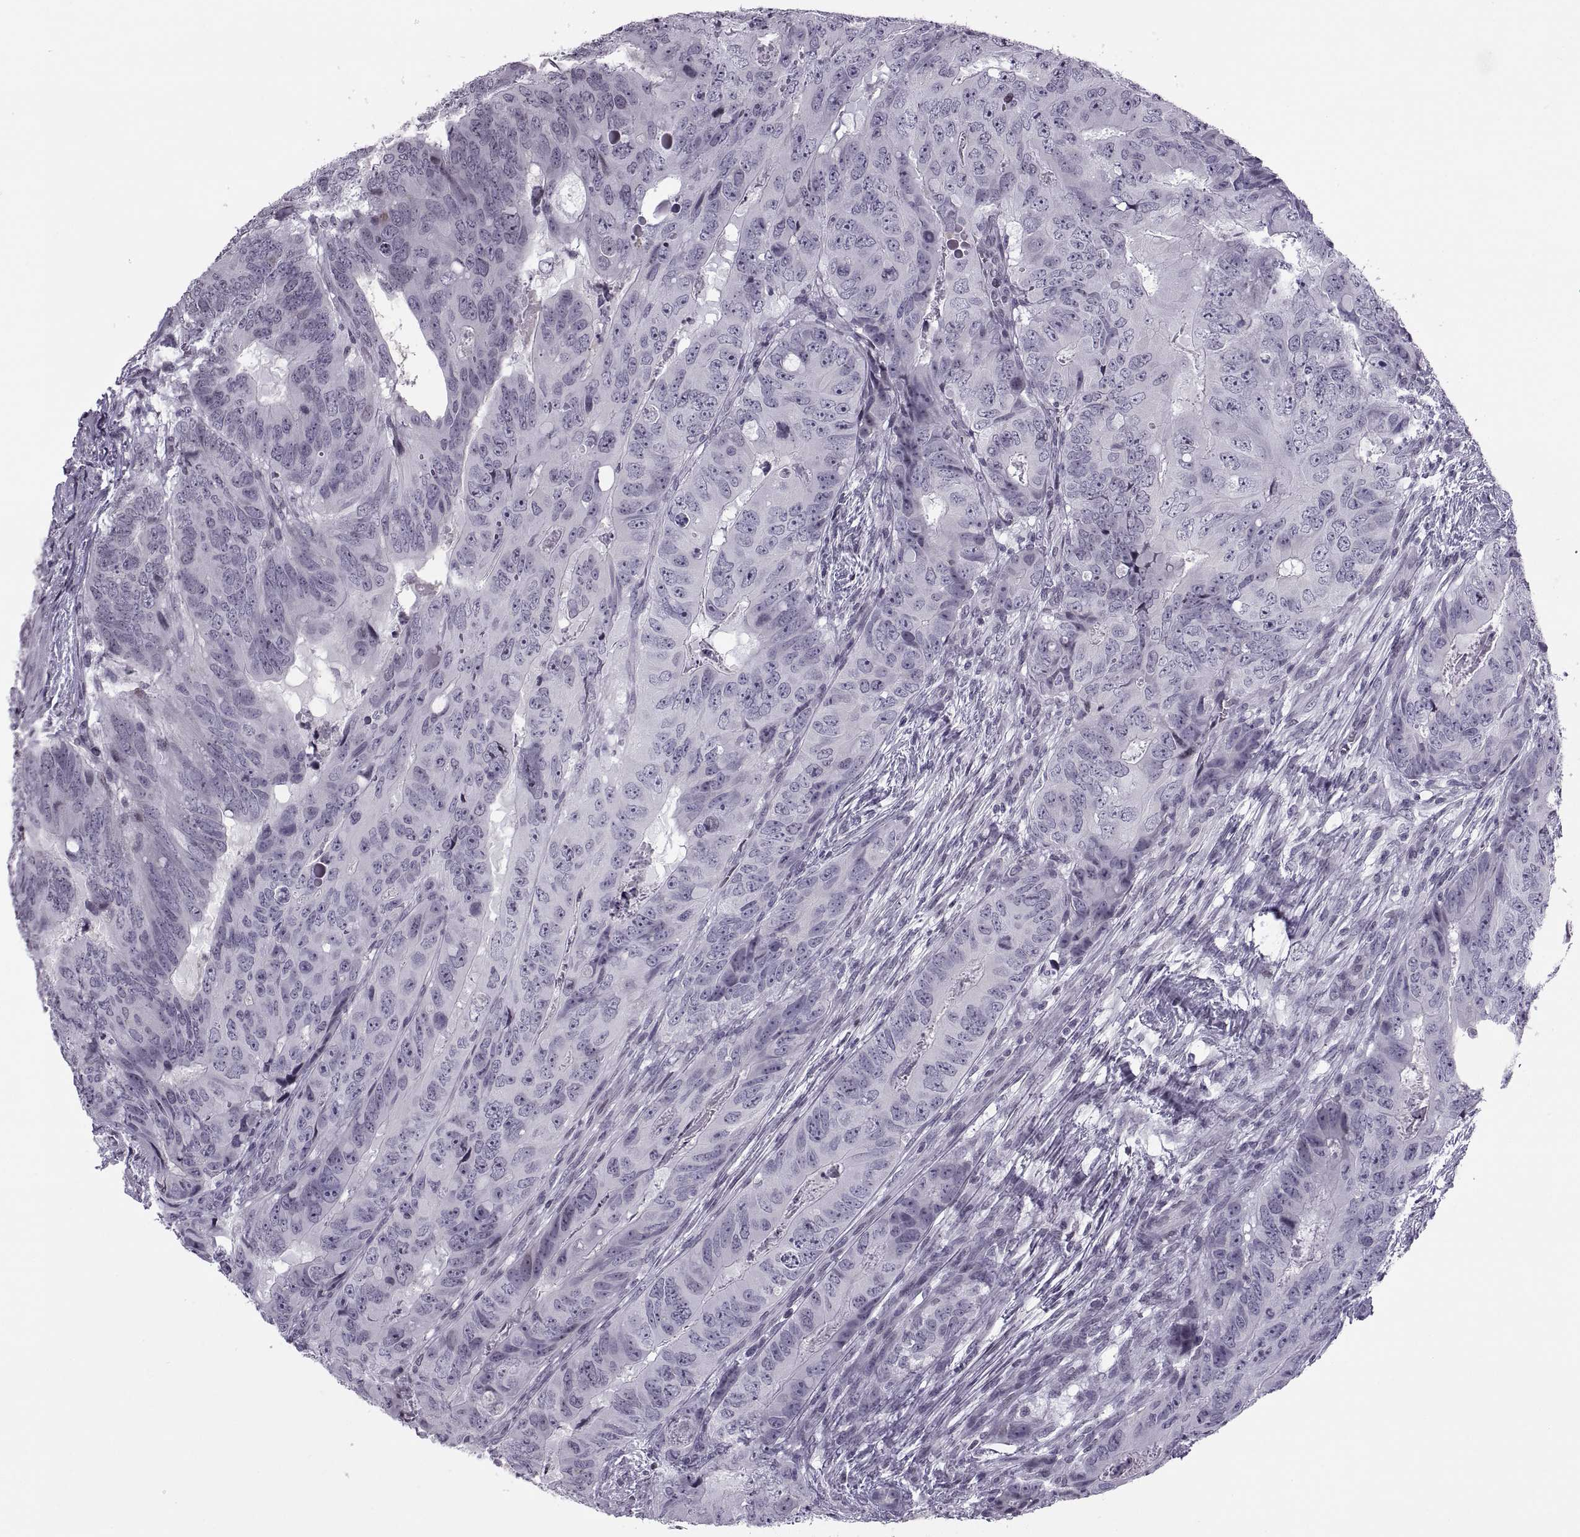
{"staining": {"intensity": "negative", "quantity": "none", "location": "none"}, "tissue": "colorectal cancer", "cell_type": "Tumor cells", "image_type": "cancer", "snomed": [{"axis": "morphology", "description": "Adenocarcinoma, NOS"}, {"axis": "topography", "description": "Colon"}], "caption": "Tumor cells are negative for brown protein staining in colorectal cancer (adenocarcinoma).", "gene": "H1-8", "patient": {"sex": "male", "age": 79}}